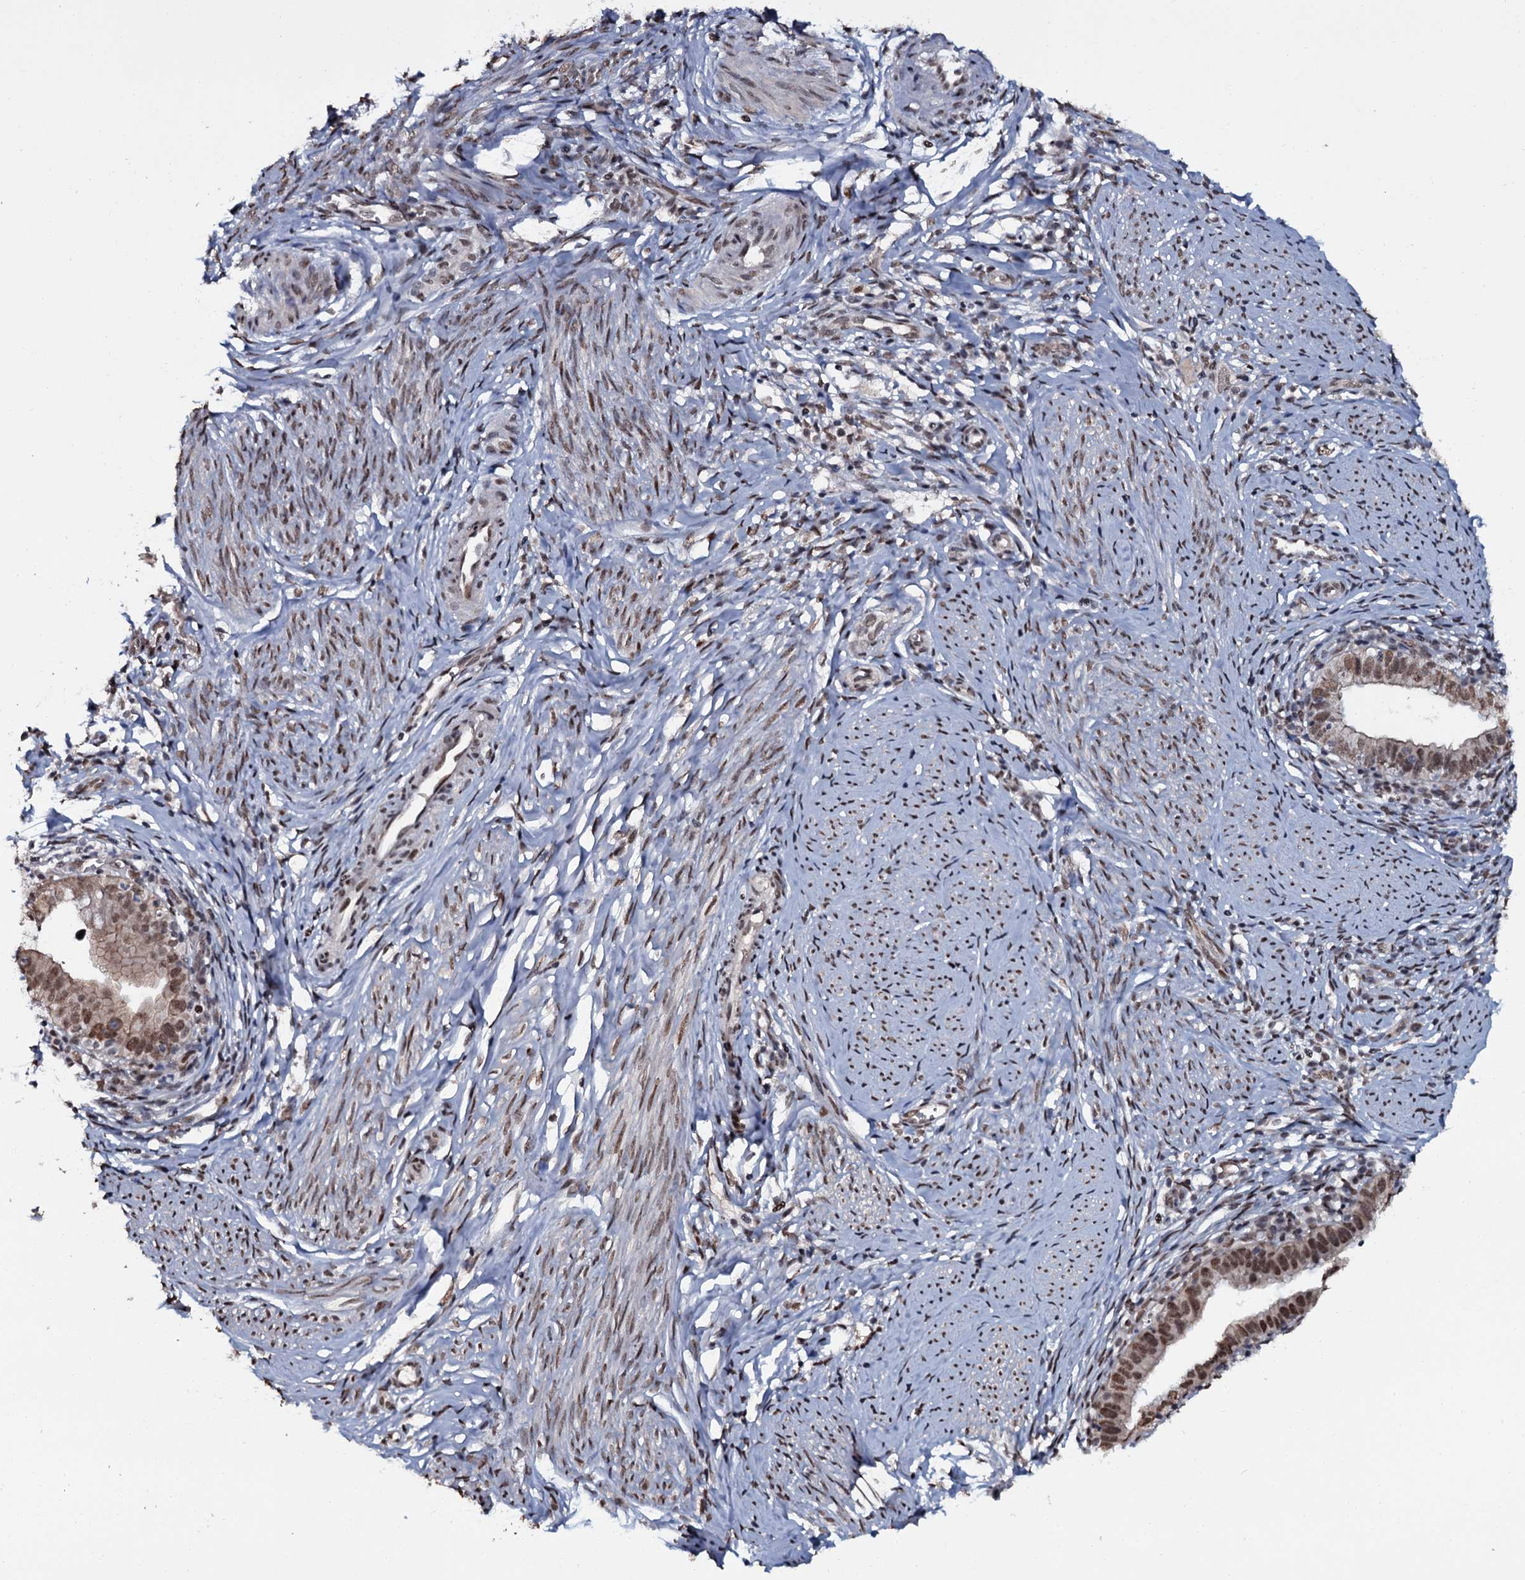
{"staining": {"intensity": "moderate", "quantity": ">75%", "location": "nuclear"}, "tissue": "cervical cancer", "cell_type": "Tumor cells", "image_type": "cancer", "snomed": [{"axis": "morphology", "description": "Adenocarcinoma, NOS"}, {"axis": "topography", "description": "Cervix"}], "caption": "Human cervical cancer (adenocarcinoma) stained for a protein (brown) displays moderate nuclear positive staining in approximately >75% of tumor cells.", "gene": "SH2D4B", "patient": {"sex": "female", "age": 36}}